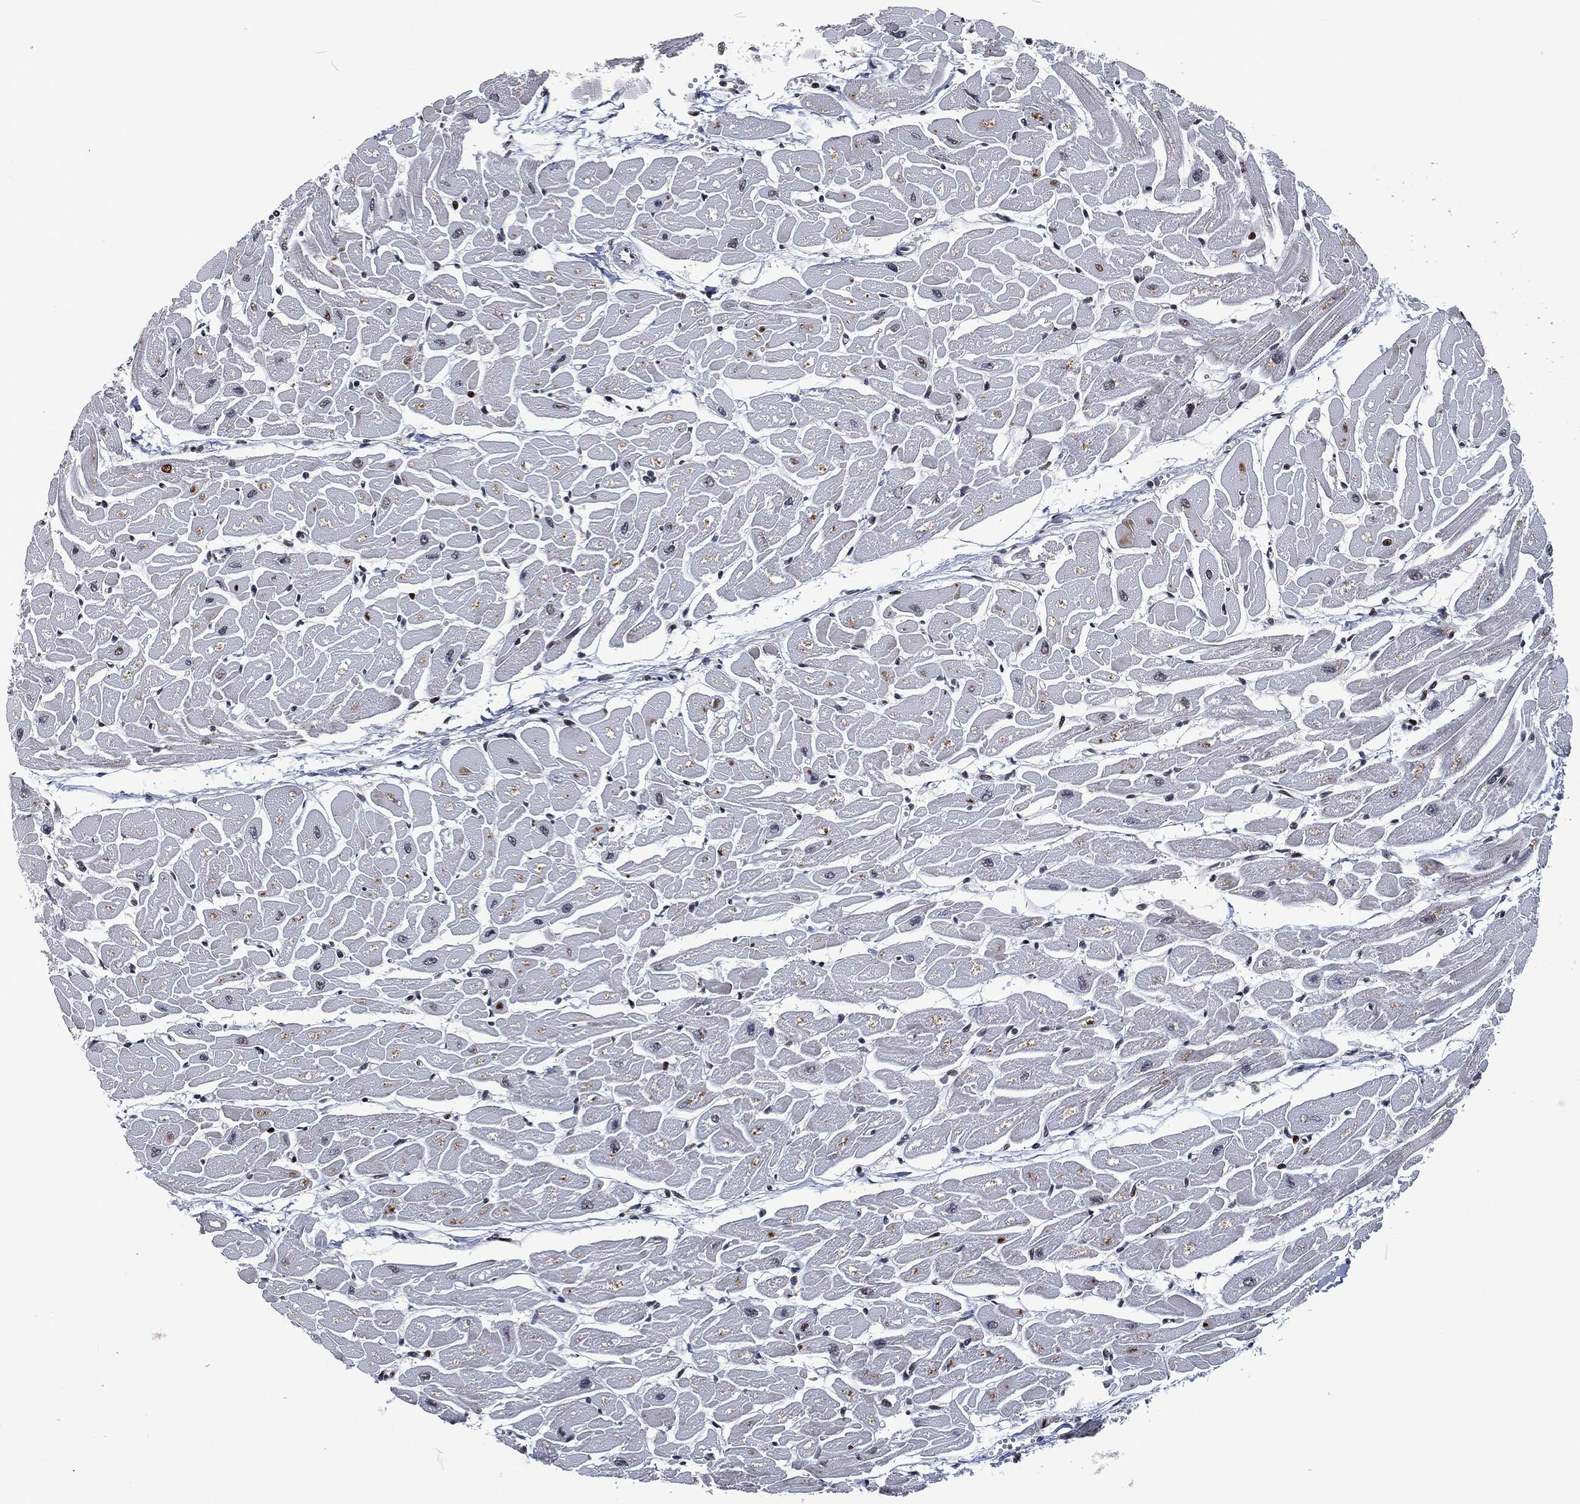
{"staining": {"intensity": "strong", "quantity": "<25%", "location": "nuclear"}, "tissue": "heart muscle", "cell_type": "Cardiomyocytes", "image_type": "normal", "snomed": [{"axis": "morphology", "description": "Normal tissue, NOS"}, {"axis": "topography", "description": "Heart"}], "caption": "Strong nuclear protein staining is identified in approximately <25% of cardiomyocytes in heart muscle. (IHC, brightfield microscopy, high magnification).", "gene": "EGFR", "patient": {"sex": "male", "age": 57}}